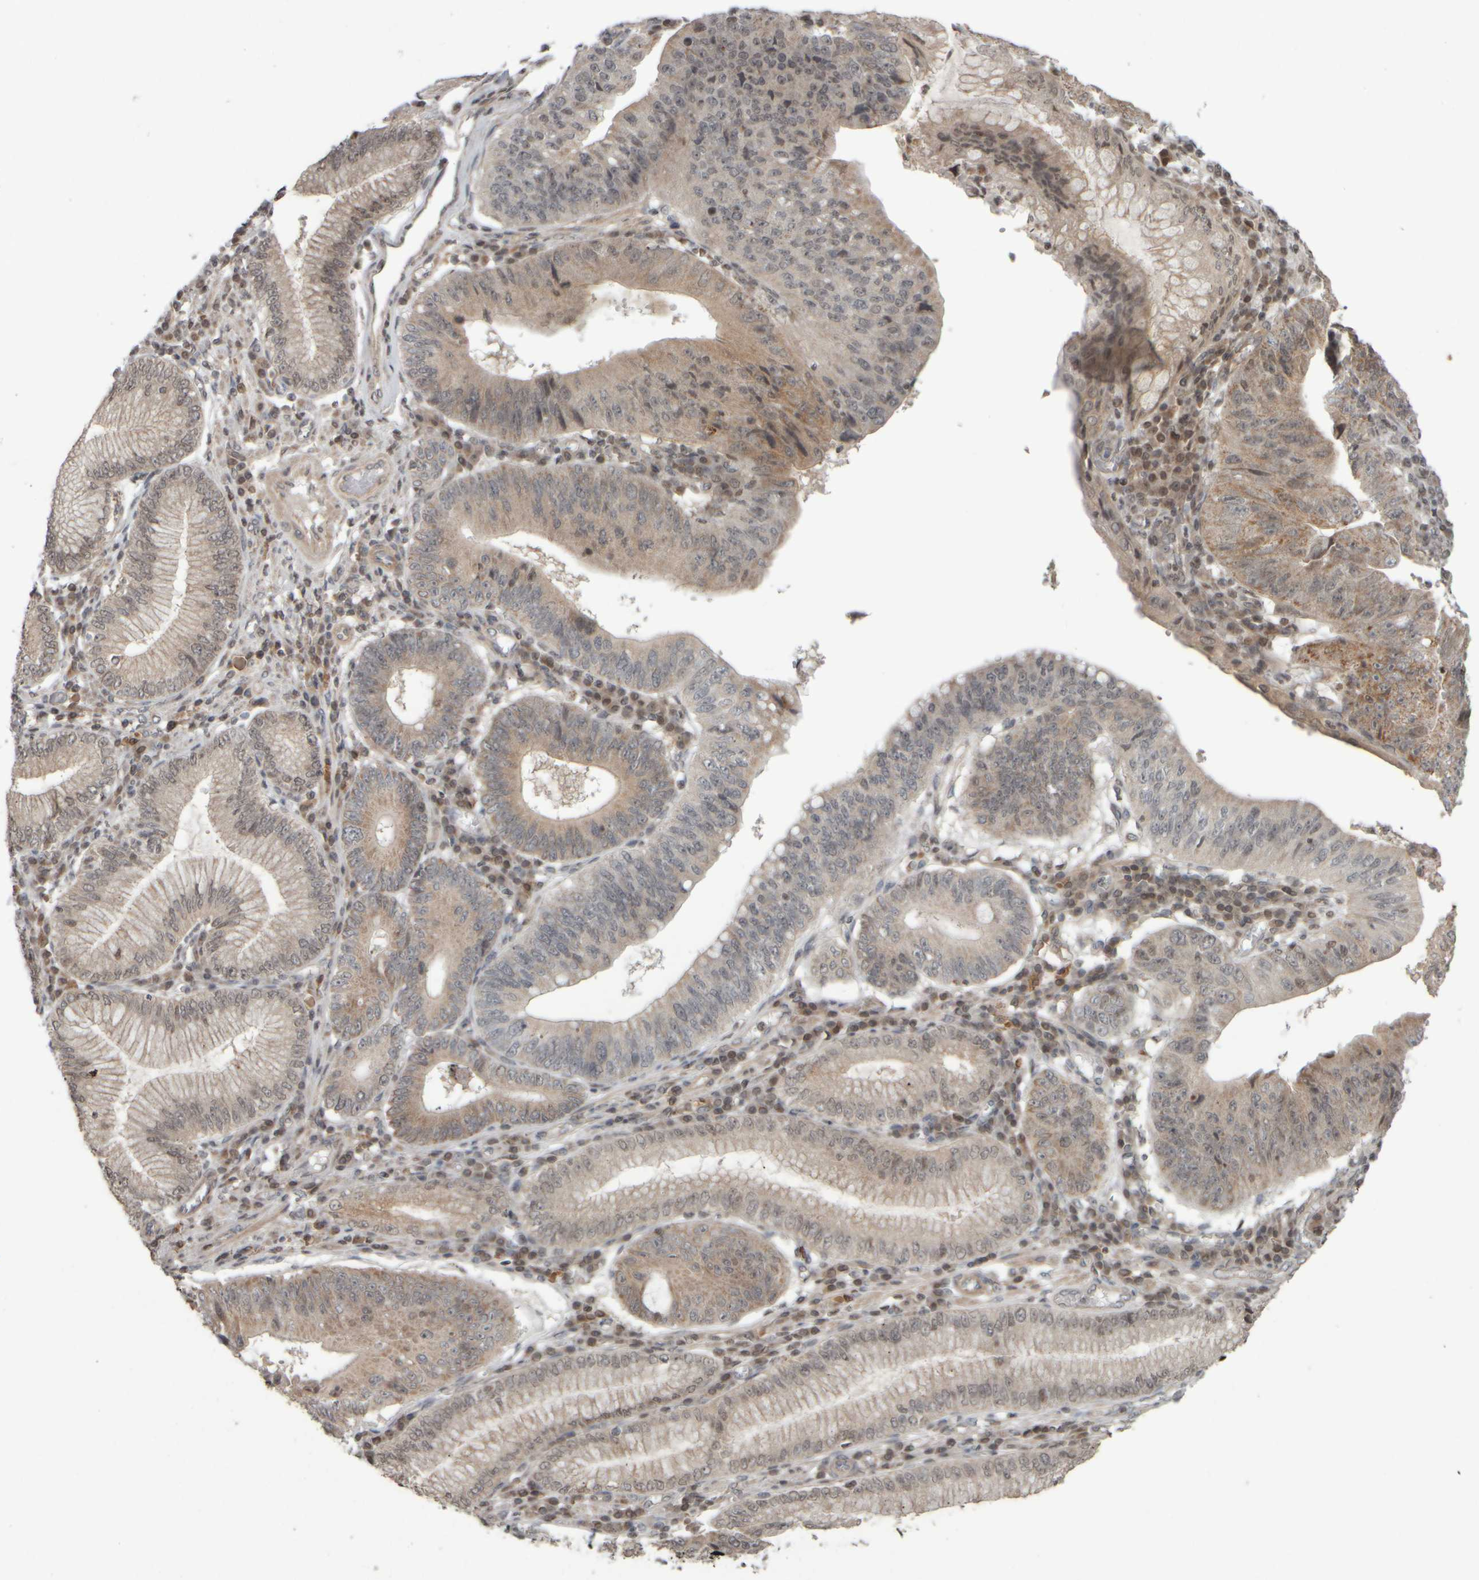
{"staining": {"intensity": "moderate", "quantity": ">75%", "location": "cytoplasmic/membranous"}, "tissue": "stomach cancer", "cell_type": "Tumor cells", "image_type": "cancer", "snomed": [{"axis": "morphology", "description": "Adenocarcinoma, NOS"}, {"axis": "topography", "description": "Stomach"}], "caption": "A brown stain highlights moderate cytoplasmic/membranous staining of a protein in human stomach adenocarcinoma tumor cells.", "gene": "CWC27", "patient": {"sex": "male", "age": 59}}